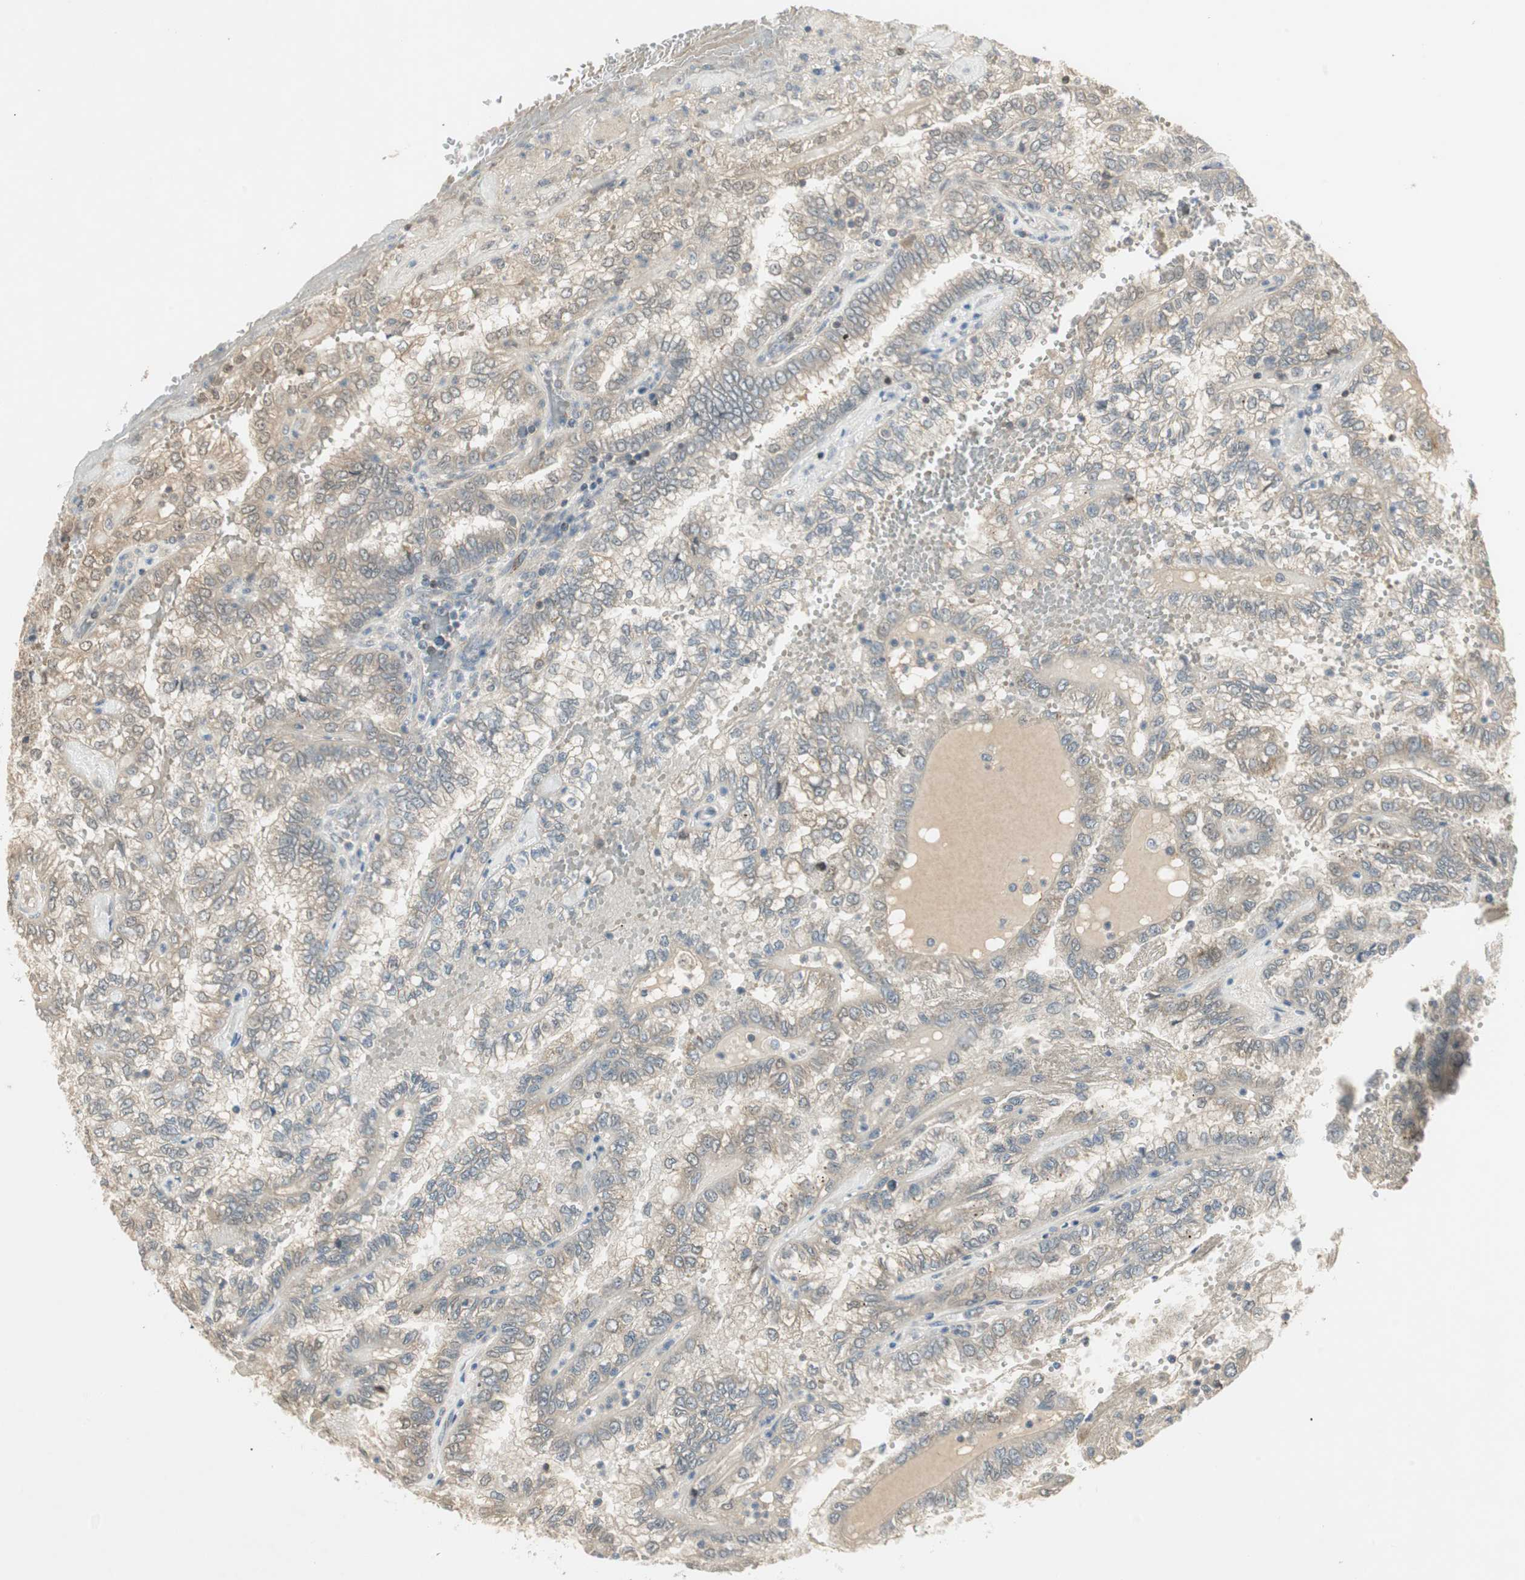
{"staining": {"intensity": "weak", "quantity": "25%-75%", "location": "cytoplasmic/membranous"}, "tissue": "renal cancer", "cell_type": "Tumor cells", "image_type": "cancer", "snomed": [{"axis": "morphology", "description": "Inflammation, NOS"}, {"axis": "morphology", "description": "Adenocarcinoma, NOS"}, {"axis": "topography", "description": "Kidney"}], "caption": "DAB immunohistochemical staining of adenocarcinoma (renal) reveals weak cytoplasmic/membranous protein positivity in approximately 25%-75% of tumor cells. Nuclei are stained in blue.", "gene": "USP2", "patient": {"sex": "male", "age": 68}}